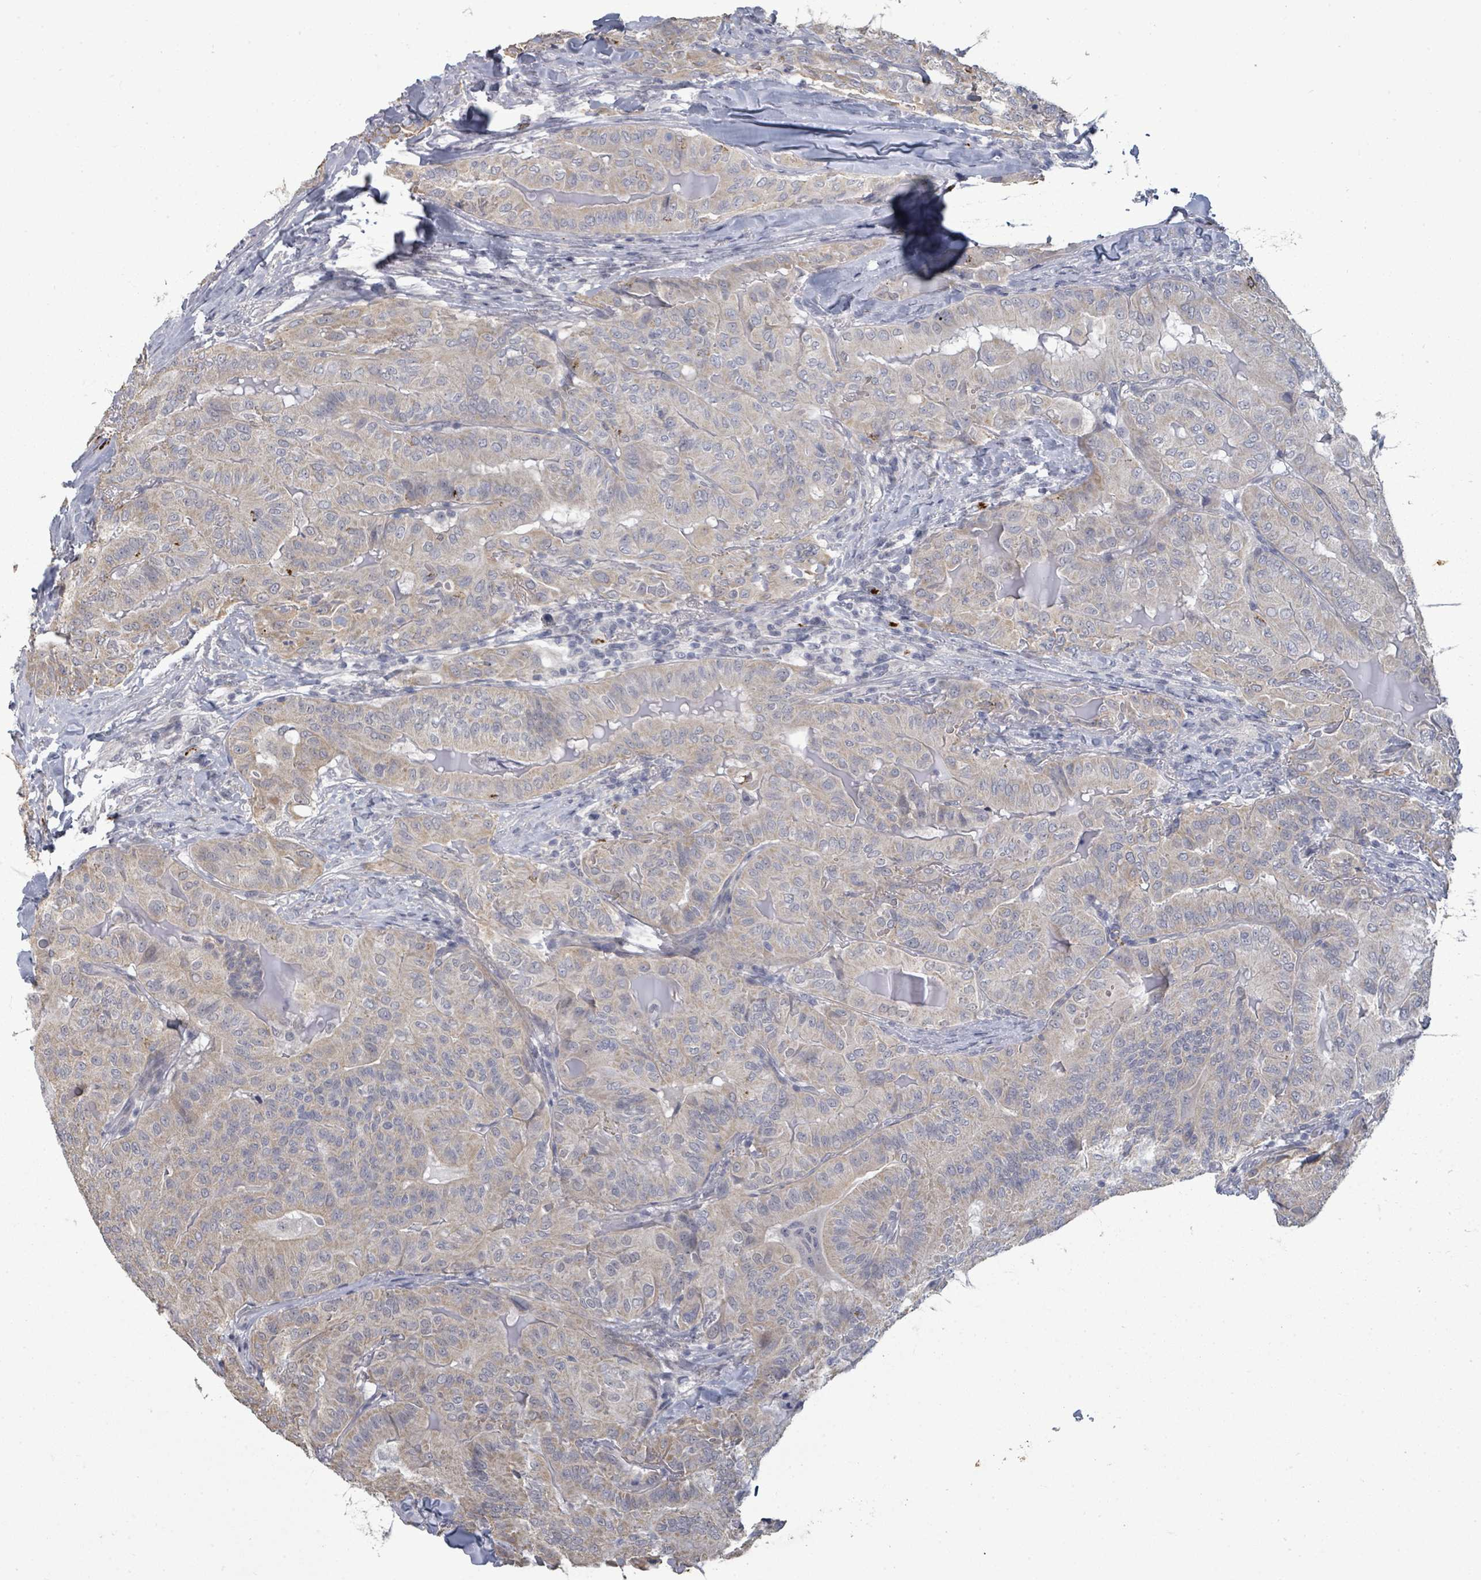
{"staining": {"intensity": "weak", "quantity": "25%-75%", "location": "cytoplasmic/membranous"}, "tissue": "thyroid cancer", "cell_type": "Tumor cells", "image_type": "cancer", "snomed": [{"axis": "morphology", "description": "Papillary adenocarcinoma, NOS"}, {"axis": "topography", "description": "Thyroid gland"}], "caption": "Approximately 25%-75% of tumor cells in human thyroid papillary adenocarcinoma demonstrate weak cytoplasmic/membranous protein staining as visualized by brown immunohistochemical staining.", "gene": "ASB12", "patient": {"sex": "female", "age": 68}}